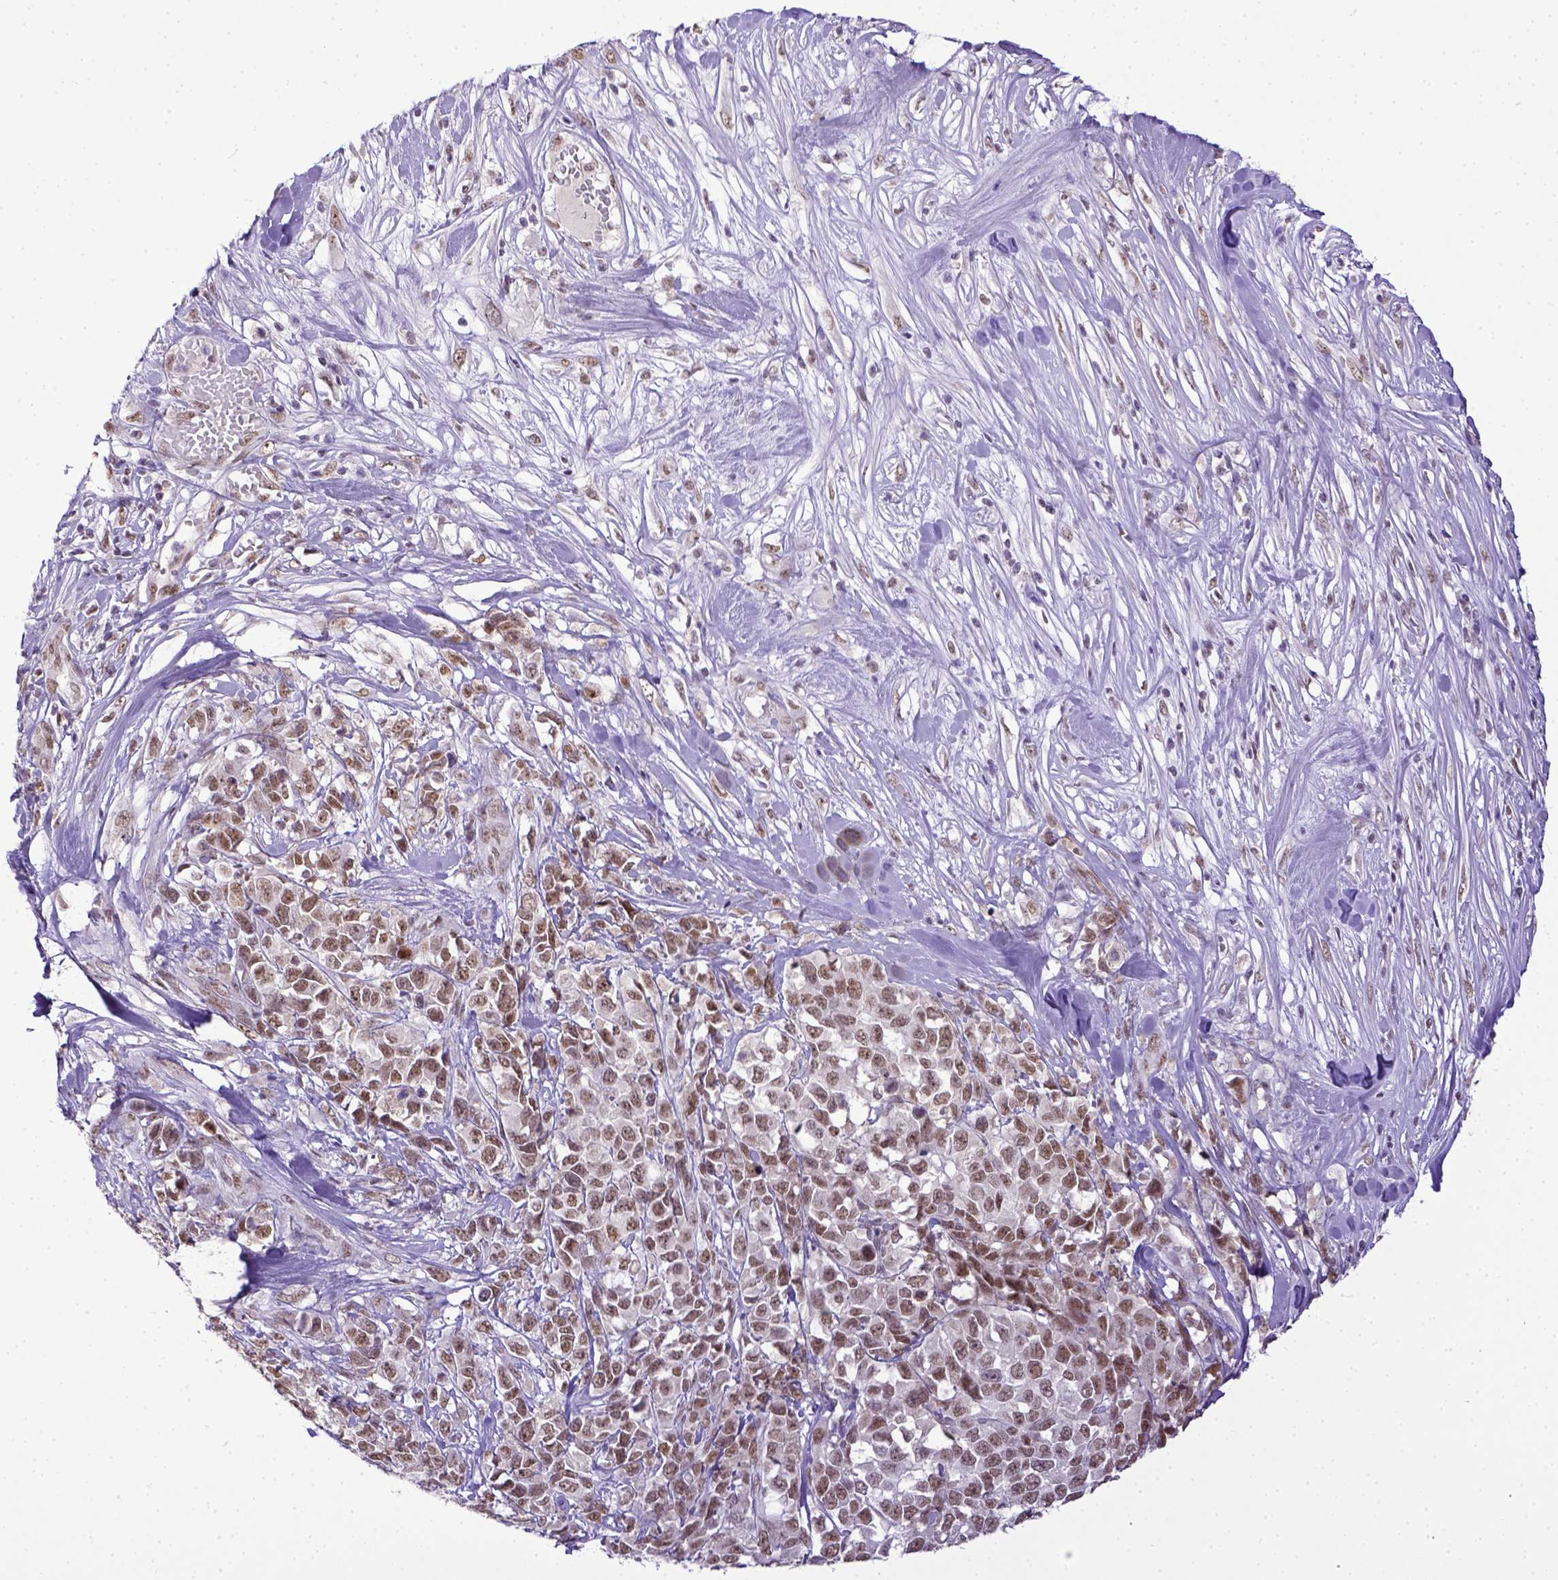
{"staining": {"intensity": "moderate", "quantity": ">75%", "location": "nuclear"}, "tissue": "melanoma", "cell_type": "Tumor cells", "image_type": "cancer", "snomed": [{"axis": "morphology", "description": "Malignant melanoma, Metastatic site"}, {"axis": "topography", "description": "Skin"}], "caption": "Immunohistochemistry staining of malignant melanoma (metastatic site), which demonstrates medium levels of moderate nuclear positivity in about >75% of tumor cells indicating moderate nuclear protein expression. The staining was performed using DAB (brown) for protein detection and nuclei were counterstained in hematoxylin (blue).", "gene": "ERCC1", "patient": {"sex": "male", "age": 84}}